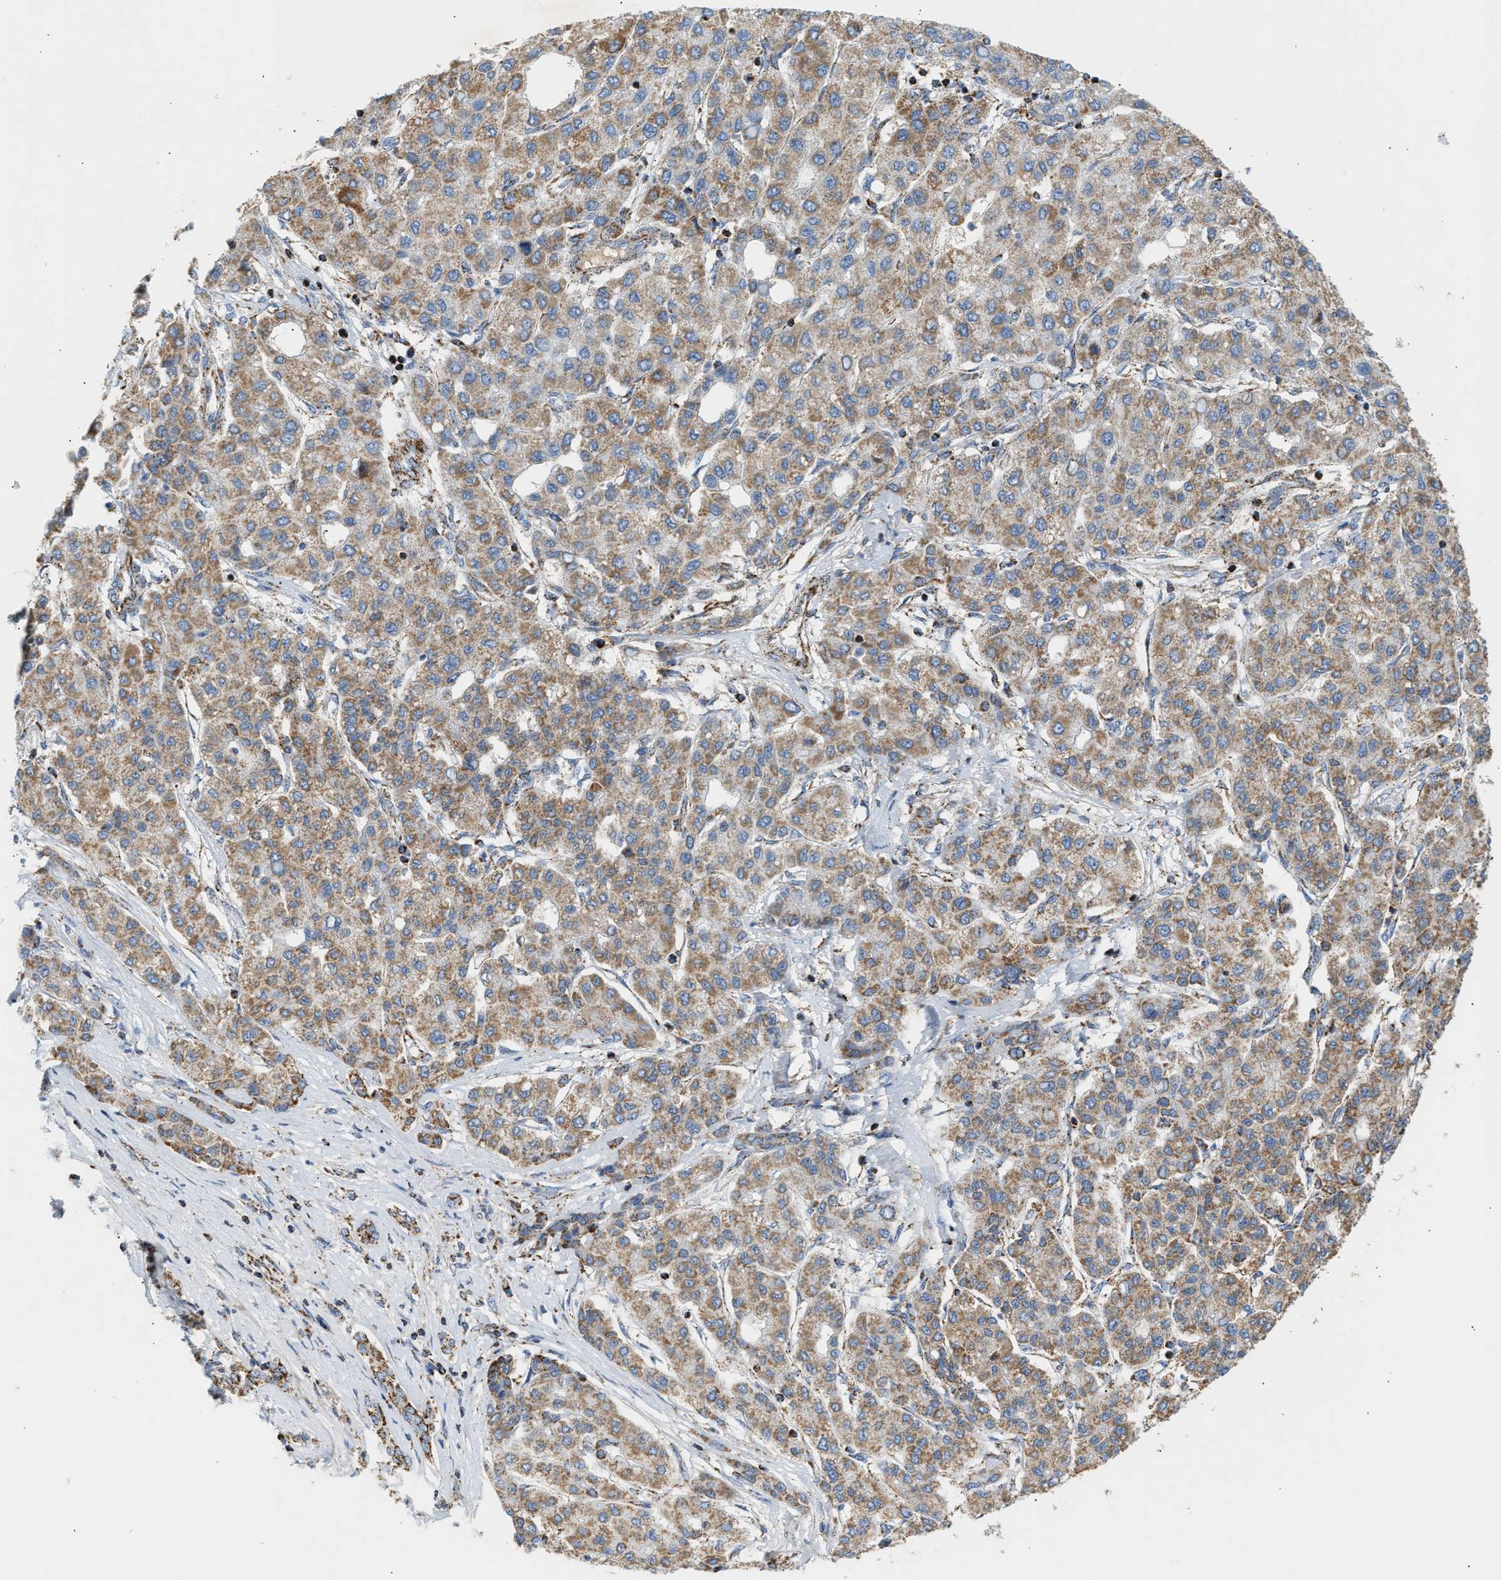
{"staining": {"intensity": "moderate", "quantity": ">75%", "location": "cytoplasmic/membranous"}, "tissue": "liver cancer", "cell_type": "Tumor cells", "image_type": "cancer", "snomed": [{"axis": "morphology", "description": "Carcinoma, Hepatocellular, NOS"}, {"axis": "topography", "description": "Liver"}], "caption": "Tumor cells demonstrate moderate cytoplasmic/membranous staining in approximately >75% of cells in liver cancer. The staining was performed using DAB, with brown indicating positive protein expression. Nuclei are stained blue with hematoxylin.", "gene": "OGDH", "patient": {"sex": "male", "age": 65}}